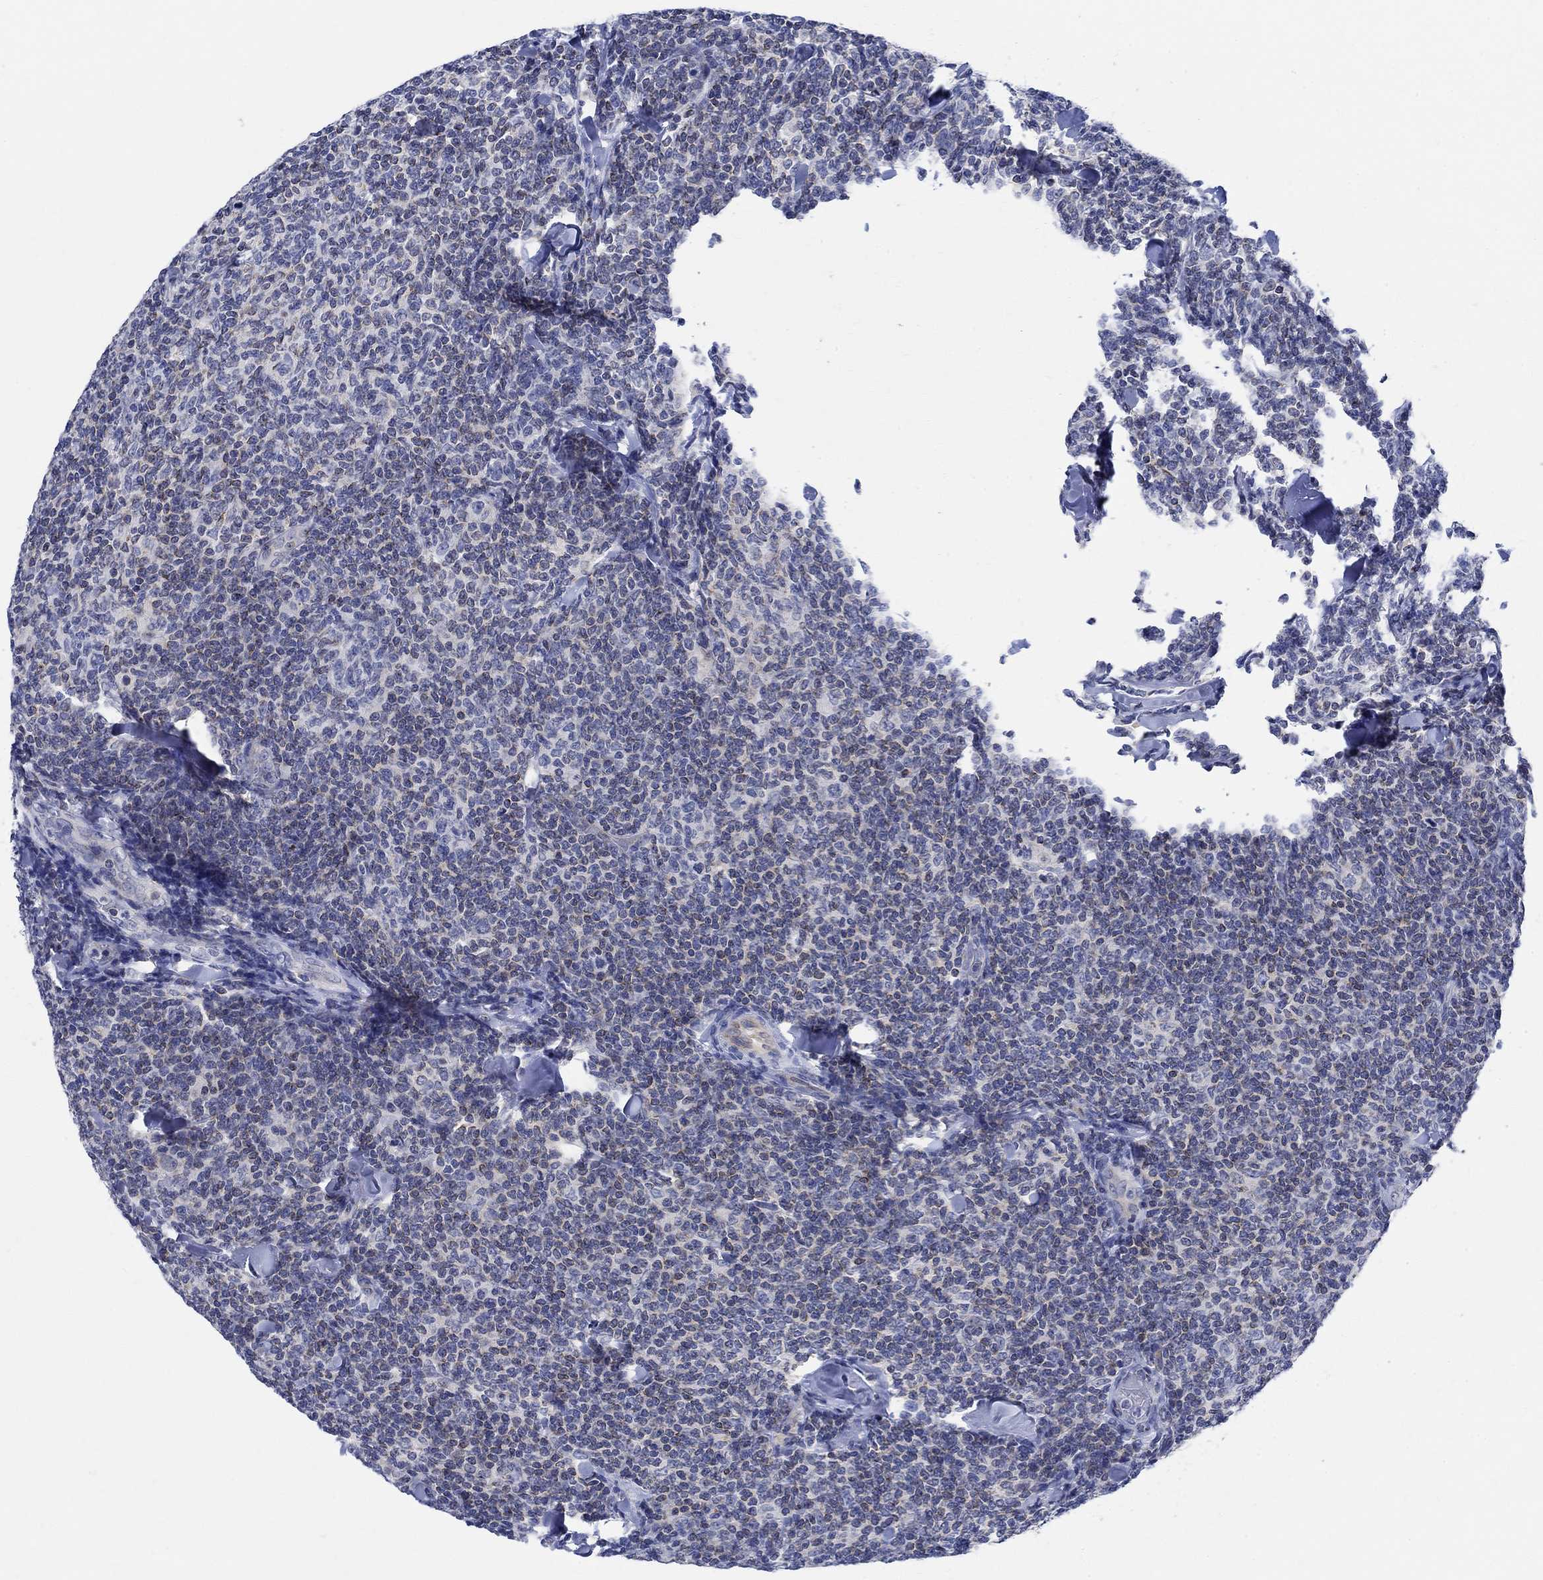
{"staining": {"intensity": "negative", "quantity": "none", "location": "none"}, "tissue": "lymphoma", "cell_type": "Tumor cells", "image_type": "cancer", "snomed": [{"axis": "morphology", "description": "Malignant lymphoma, non-Hodgkin's type, Low grade"}, {"axis": "topography", "description": "Lymph node"}], "caption": "A histopathology image of lymphoma stained for a protein exhibits no brown staining in tumor cells. Nuclei are stained in blue.", "gene": "PHF21B", "patient": {"sex": "female", "age": 56}}